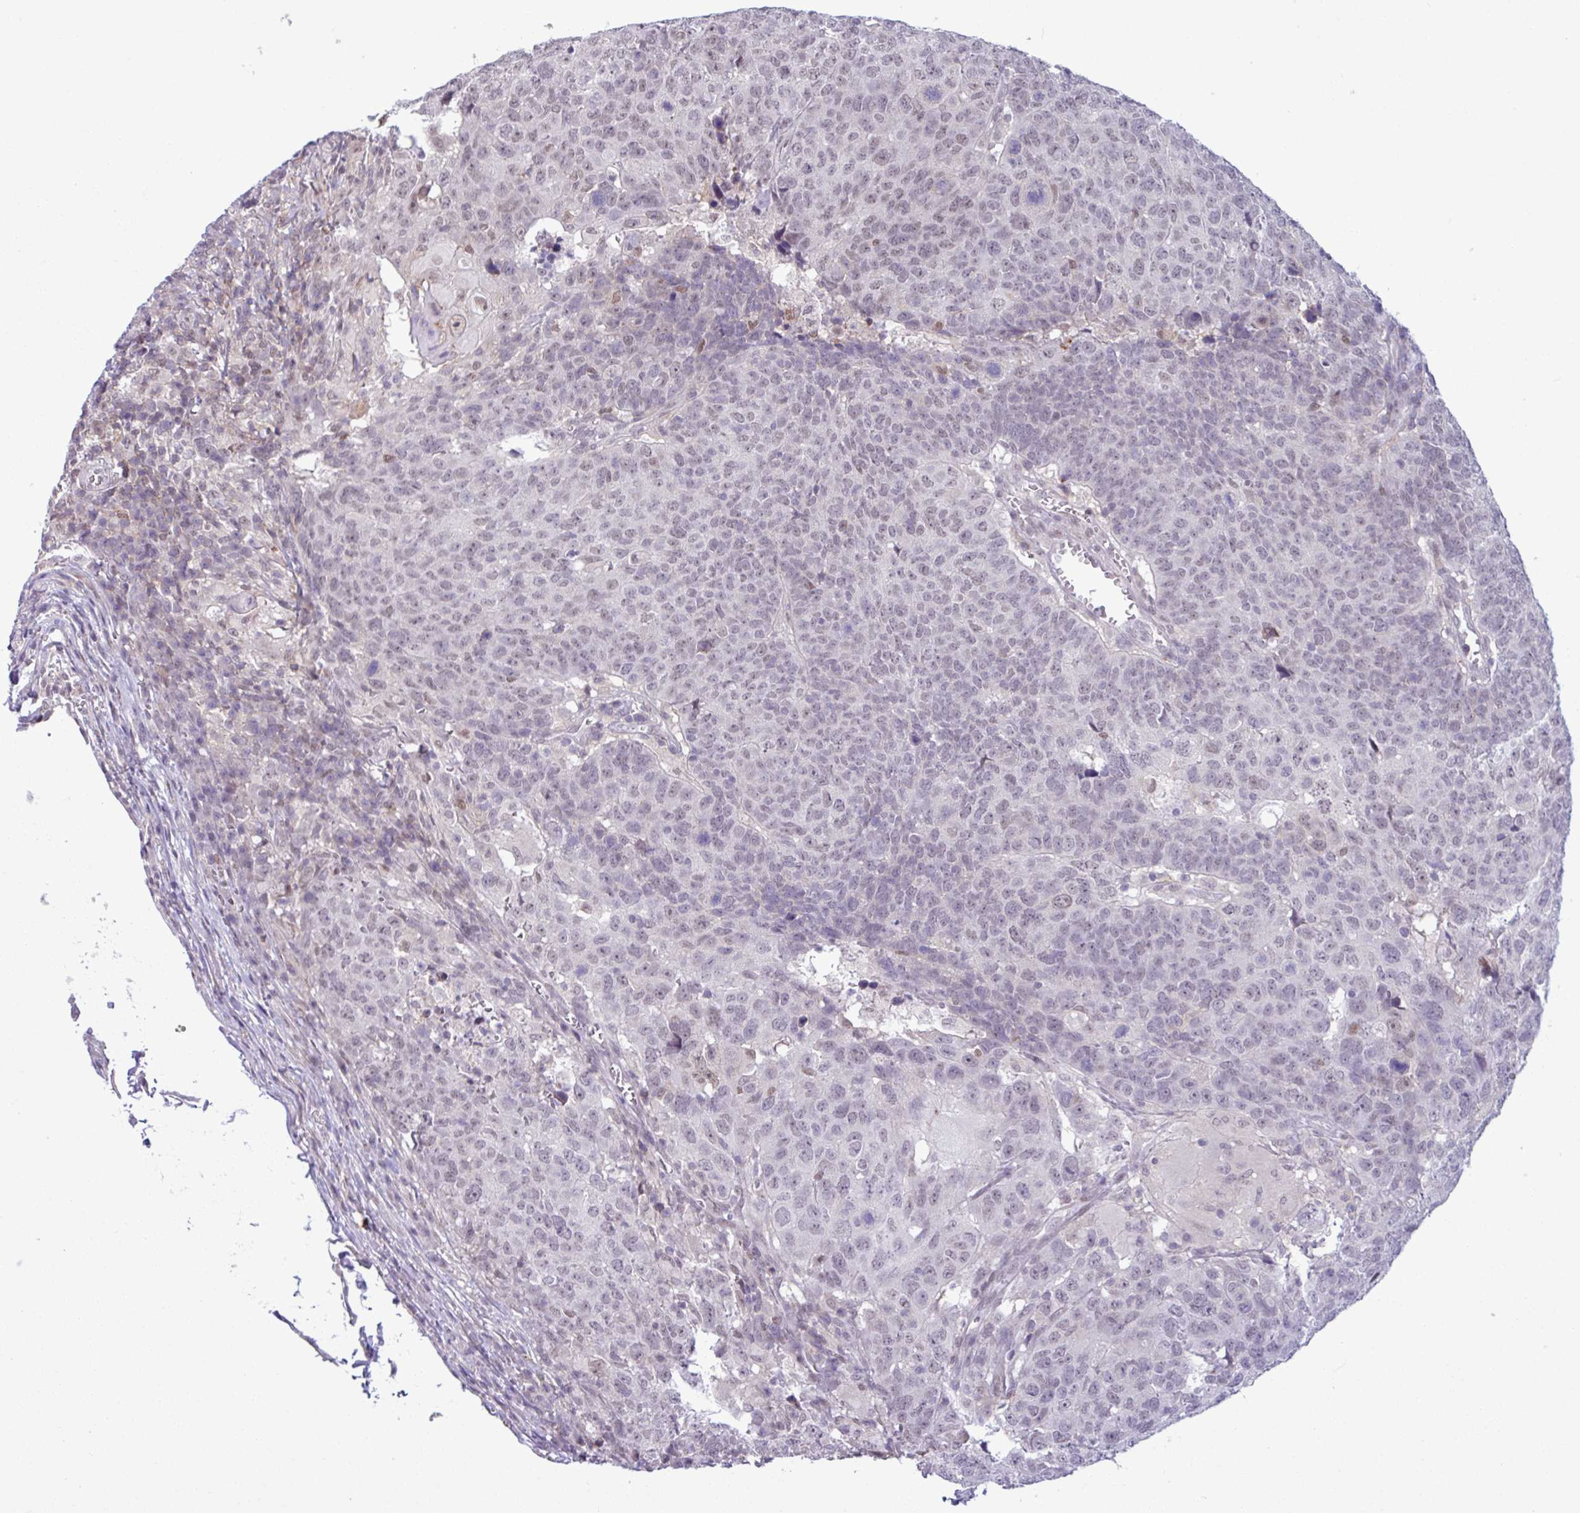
{"staining": {"intensity": "weak", "quantity": "<25%", "location": "nuclear"}, "tissue": "head and neck cancer", "cell_type": "Tumor cells", "image_type": "cancer", "snomed": [{"axis": "morphology", "description": "Normal tissue, NOS"}, {"axis": "morphology", "description": "Squamous cell carcinoma, NOS"}, {"axis": "topography", "description": "Skeletal muscle"}, {"axis": "topography", "description": "Vascular tissue"}, {"axis": "topography", "description": "Peripheral nerve tissue"}, {"axis": "topography", "description": "Head-Neck"}], "caption": "Immunohistochemical staining of human head and neck squamous cell carcinoma demonstrates no significant expression in tumor cells.", "gene": "NOTCH2", "patient": {"sex": "male", "age": 66}}